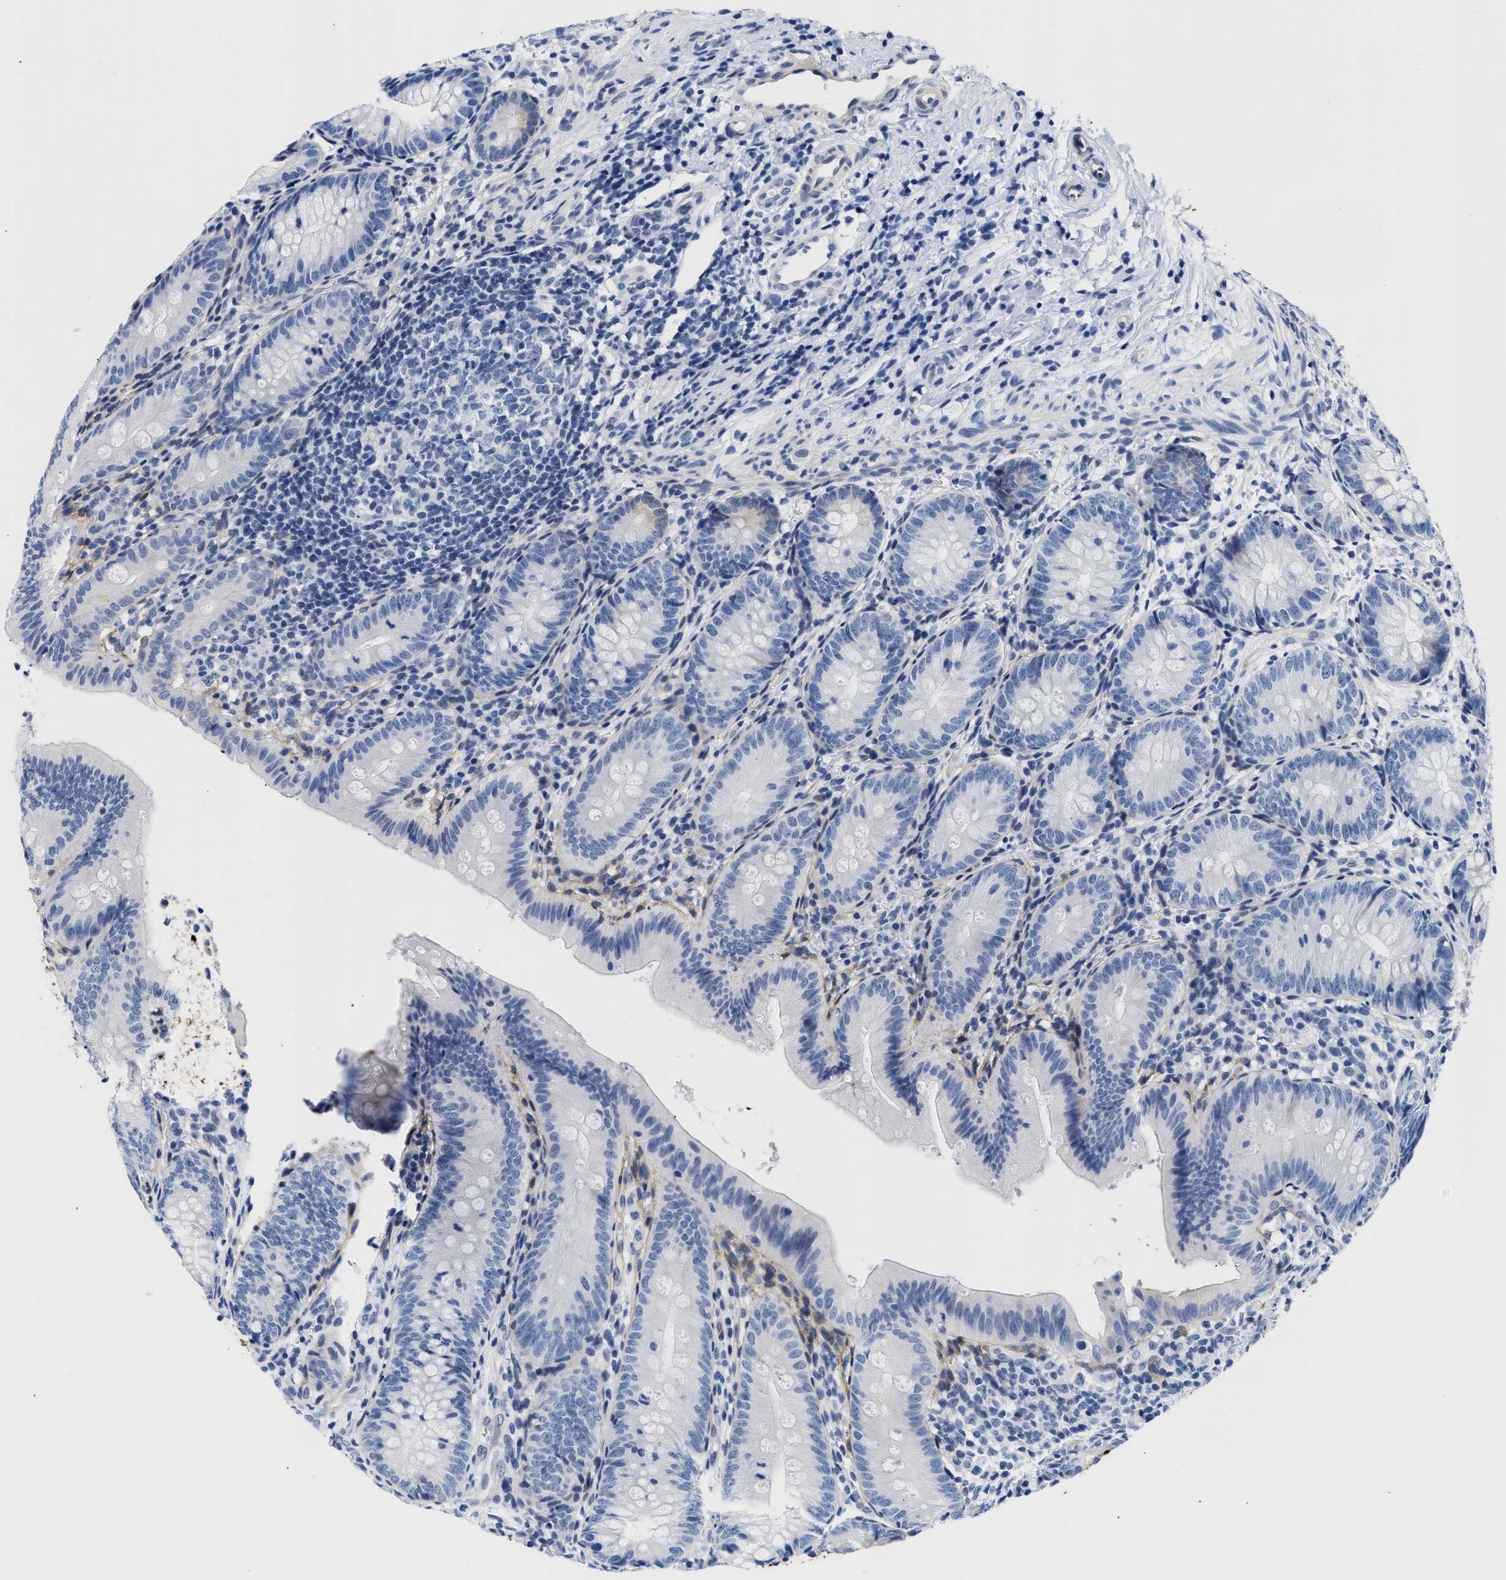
{"staining": {"intensity": "negative", "quantity": "none", "location": "none"}, "tissue": "appendix", "cell_type": "Glandular cells", "image_type": "normal", "snomed": [{"axis": "morphology", "description": "Normal tissue, NOS"}, {"axis": "topography", "description": "Appendix"}], "caption": "IHC of unremarkable appendix shows no expression in glandular cells.", "gene": "TRIM29", "patient": {"sex": "male", "age": 1}}